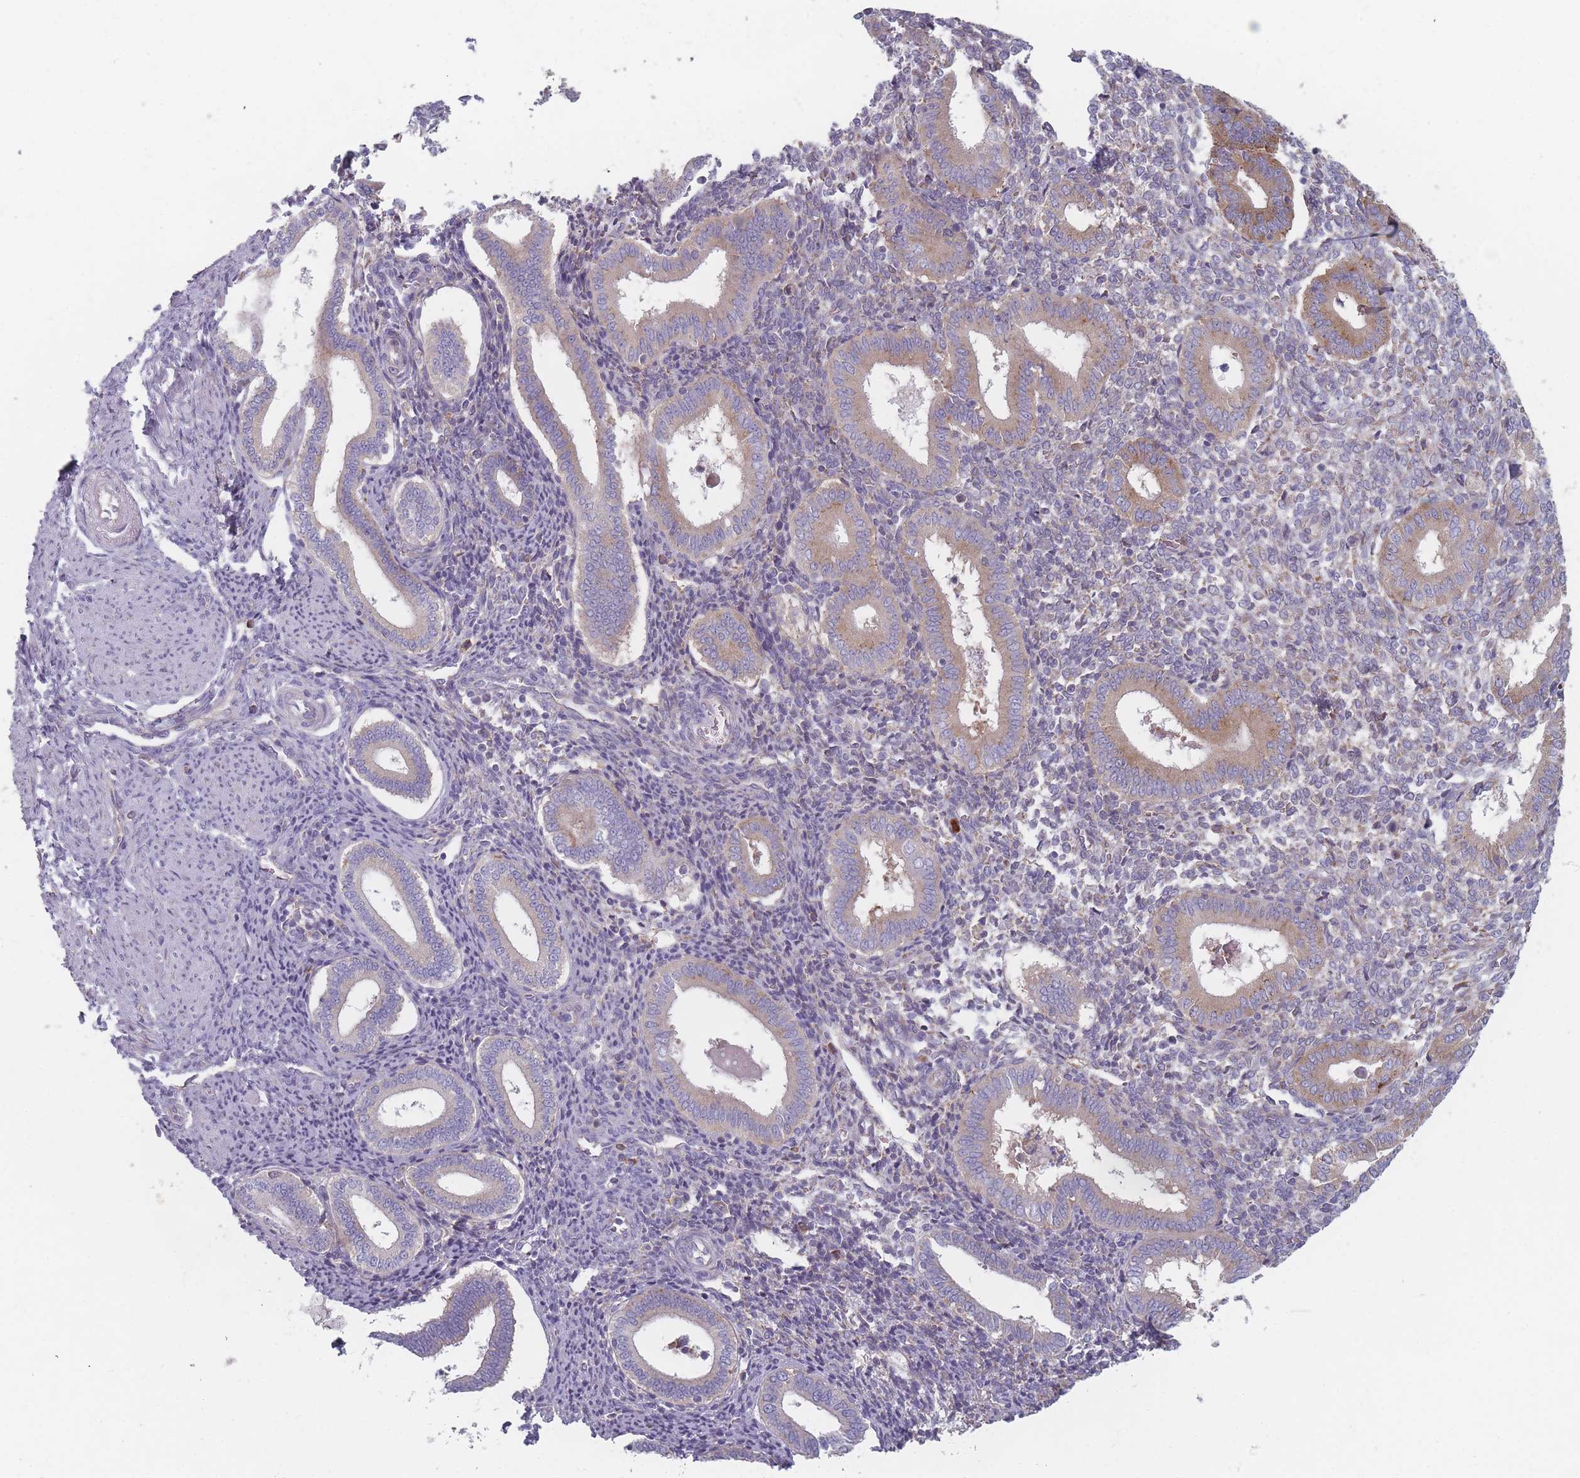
{"staining": {"intensity": "weak", "quantity": "25%-75%", "location": "cytoplasmic/membranous"}, "tissue": "endometrium", "cell_type": "Cells in endometrial stroma", "image_type": "normal", "snomed": [{"axis": "morphology", "description": "Normal tissue, NOS"}, {"axis": "topography", "description": "Endometrium"}], "caption": "A brown stain shows weak cytoplasmic/membranous expression of a protein in cells in endometrial stroma of normal endometrium.", "gene": "CACNG5", "patient": {"sex": "female", "age": 44}}